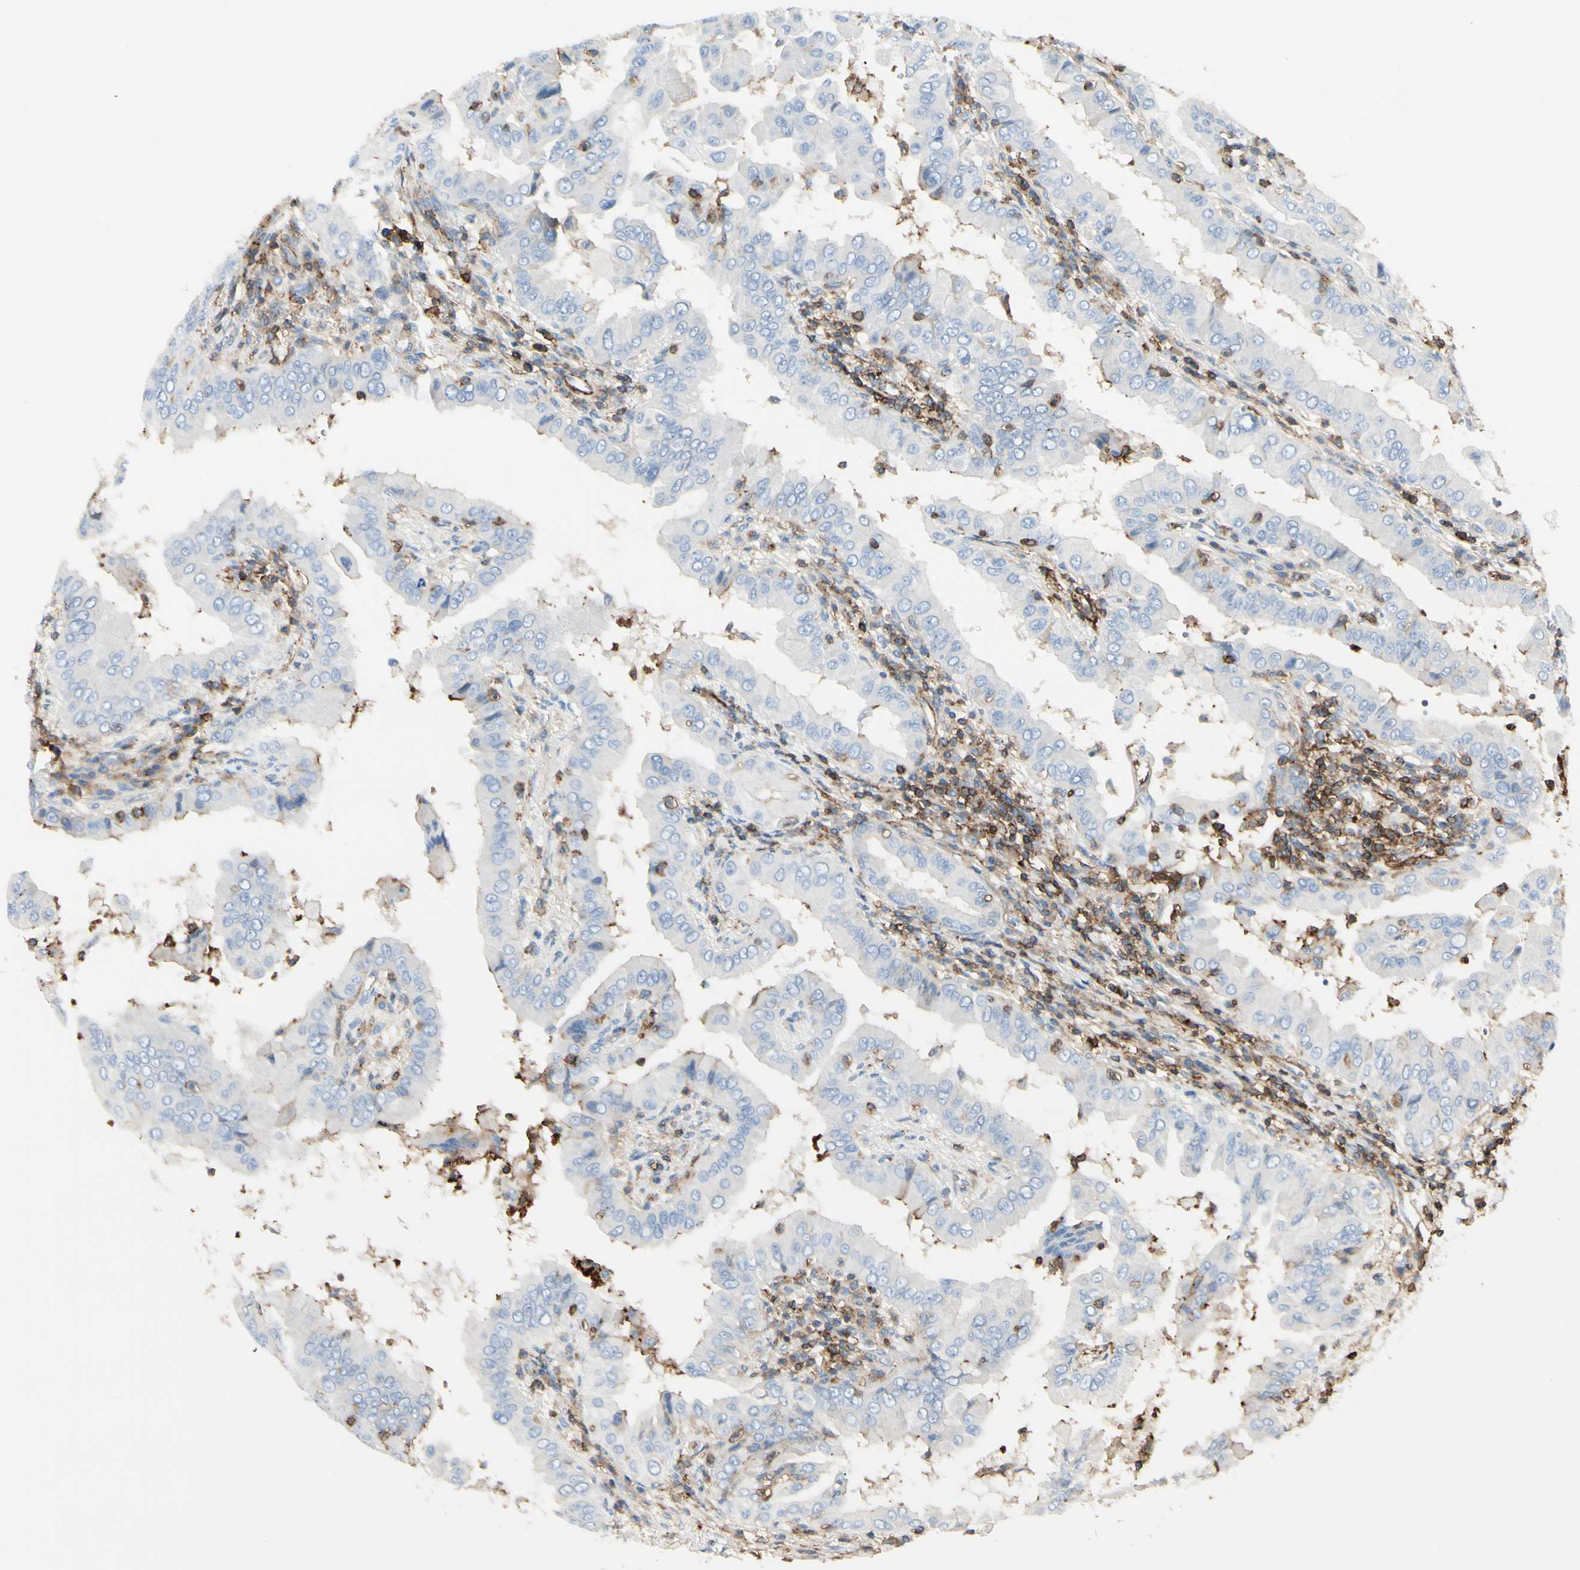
{"staining": {"intensity": "negative", "quantity": "none", "location": "none"}, "tissue": "thyroid cancer", "cell_type": "Tumor cells", "image_type": "cancer", "snomed": [{"axis": "morphology", "description": "Papillary adenocarcinoma, NOS"}, {"axis": "topography", "description": "Thyroid gland"}], "caption": "High power microscopy image of an immunohistochemistry micrograph of thyroid cancer (papillary adenocarcinoma), revealing no significant staining in tumor cells.", "gene": "CLEC2B", "patient": {"sex": "male", "age": 33}}